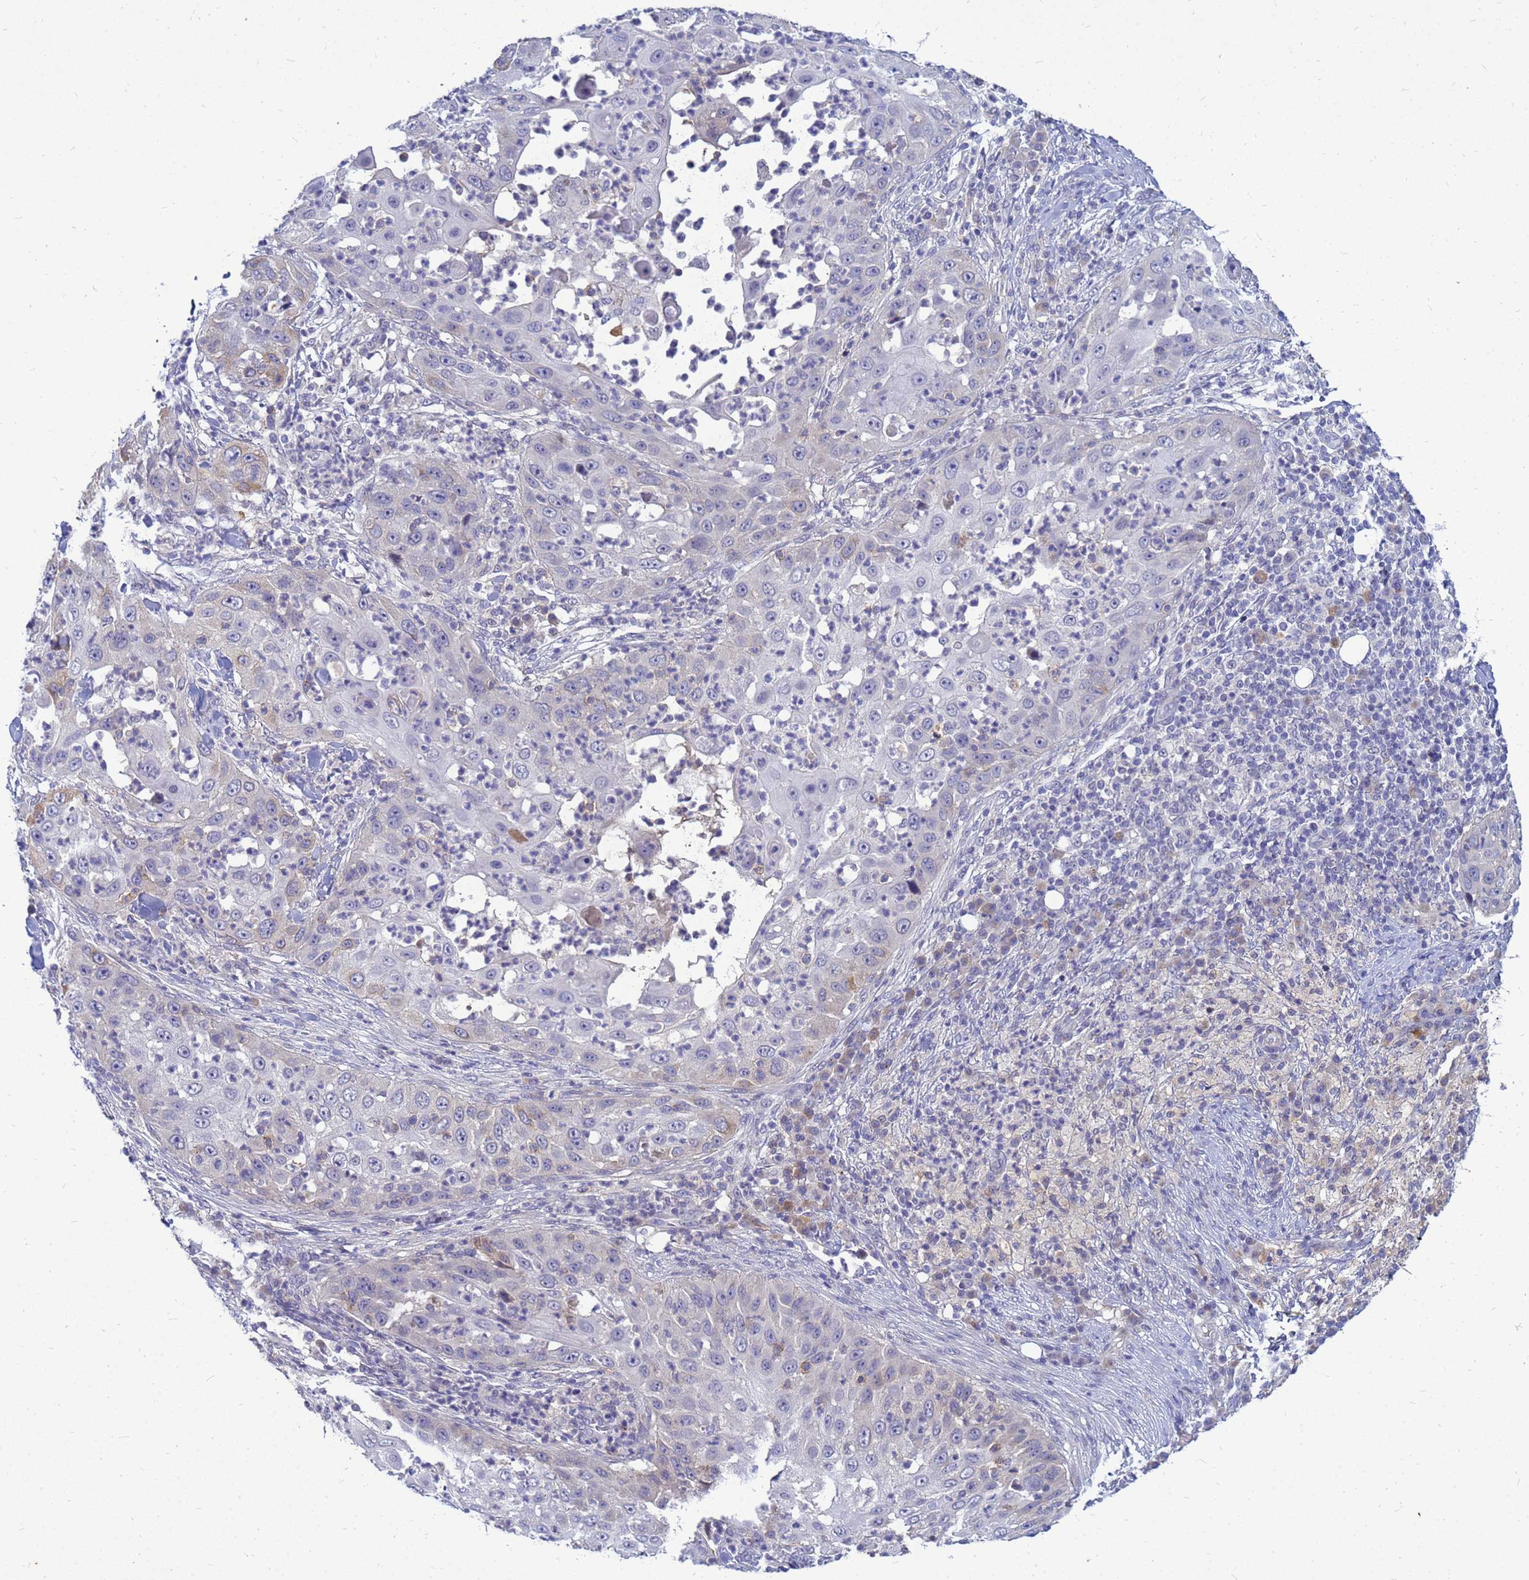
{"staining": {"intensity": "negative", "quantity": "none", "location": "none"}, "tissue": "skin cancer", "cell_type": "Tumor cells", "image_type": "cancer", "snomed": [{"axis": "morphology", "description": "Squamous cell carcinoma, NOS"}, {"axis": "topography", "description": "Skin"}], "caption": "Immunohistochemical staining of human squamous cell carcinoma (skin) exhibits no significant staining in tumor cells. The staining was performed using DAB (3,3'-diaminobenzidine) to visualize the protein expression in brown, while the nuclei were stained in blue with hematoxylin (Magnification: 20x).", "gene": "SRGAP3", "patient": {"sex": "female", "age": 44}}